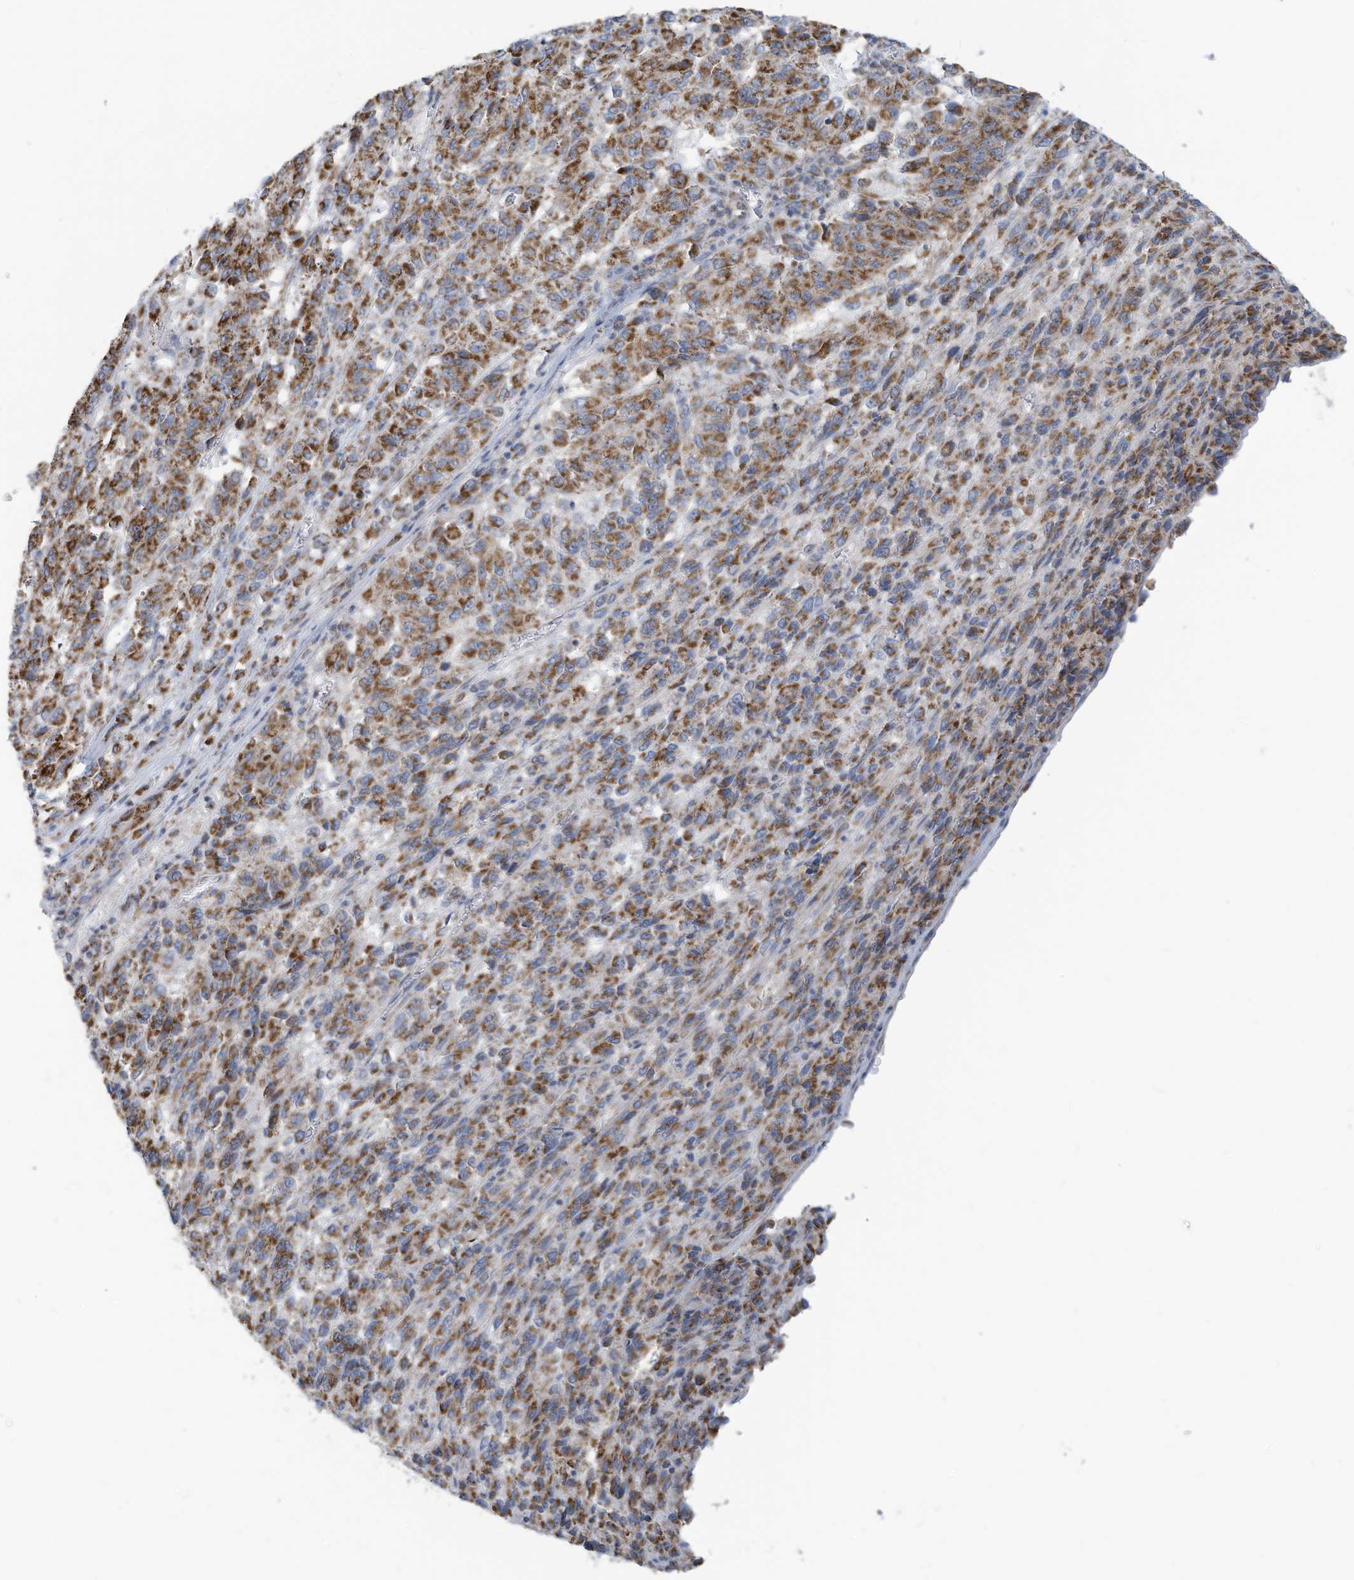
{"staining": {"intensity": "moderate", "quantity": ">75%", "location": "cytoplasmic/membranous"}, "tissue": "melanoma", "cell_type": "Tumor cells", "image_type": "cancer", "snomed": [{"axis": "morphology", "description": "Malignant melanoma, Metastatic site"}, {"axis": "topography", "description": "Lung"}], "caption": "Immunohistochemical staining of human malignant melanoma (metastatic site) demonstrates medium levels of moderate cytoplasmic/membranous staining in about >75% of tumor cells.", "gene": "NLN", "patient": {"sex": "male", "age": 64}}